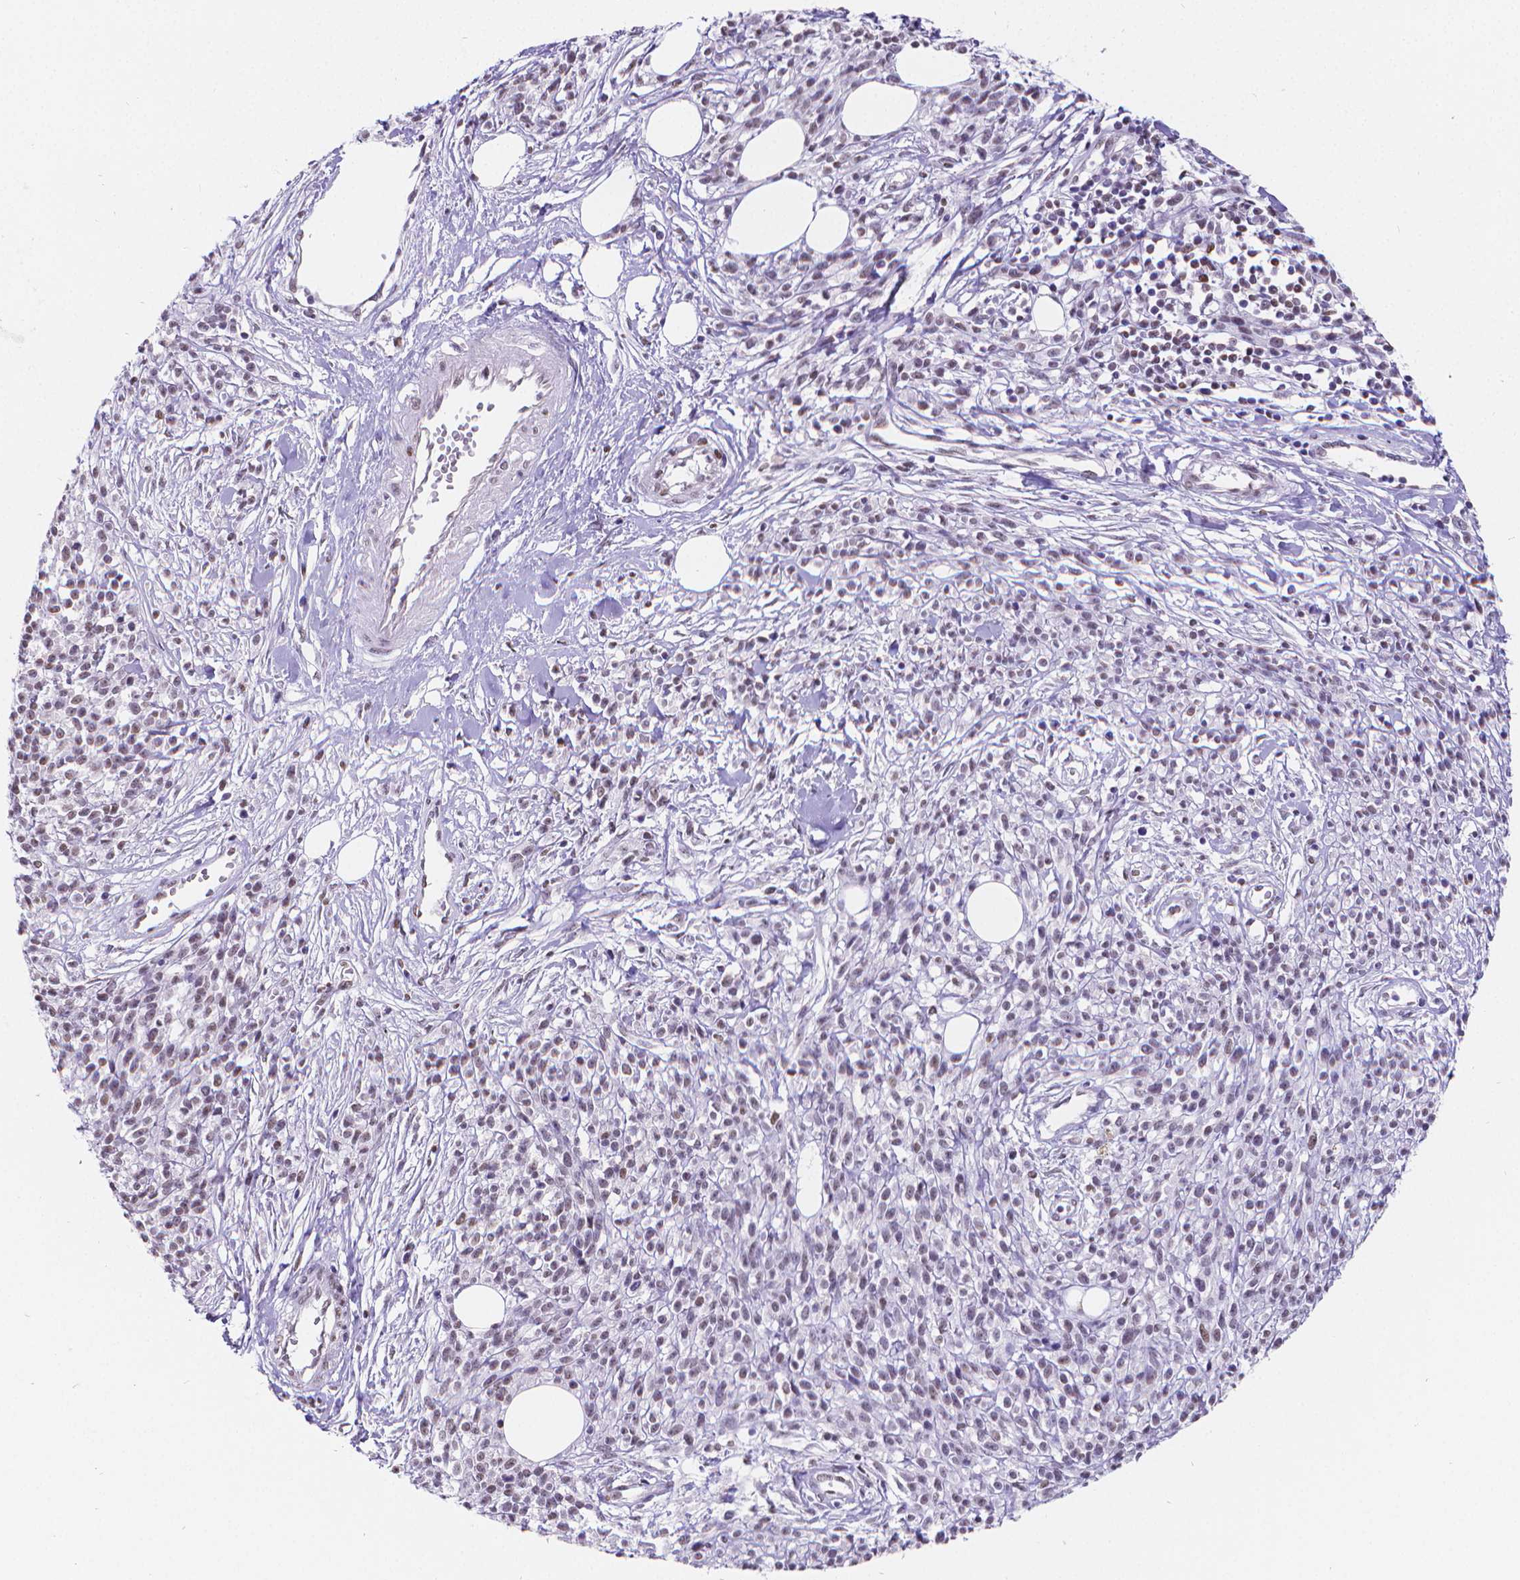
{"staining": {"intensity": "weak", "quantity": "<25%", "location": "nuclear"}, "tissue": "melanoma", "cell_type": "Tumor cells", "image_type": "cancer", "snomed": [{"axis": "morphology", "description": "Malignant melanoma, NOS"}, {"axis": "topography", "description": "Skin"}, {"axis": "topography", "description": "Skin of trunk"}], "caption": "There is no significant expression in tumor cells of malignant melanoma. Nuclei are stained in blue.", "gene": "MEF2C", "patient": {"sex": "male", "age": 74}}